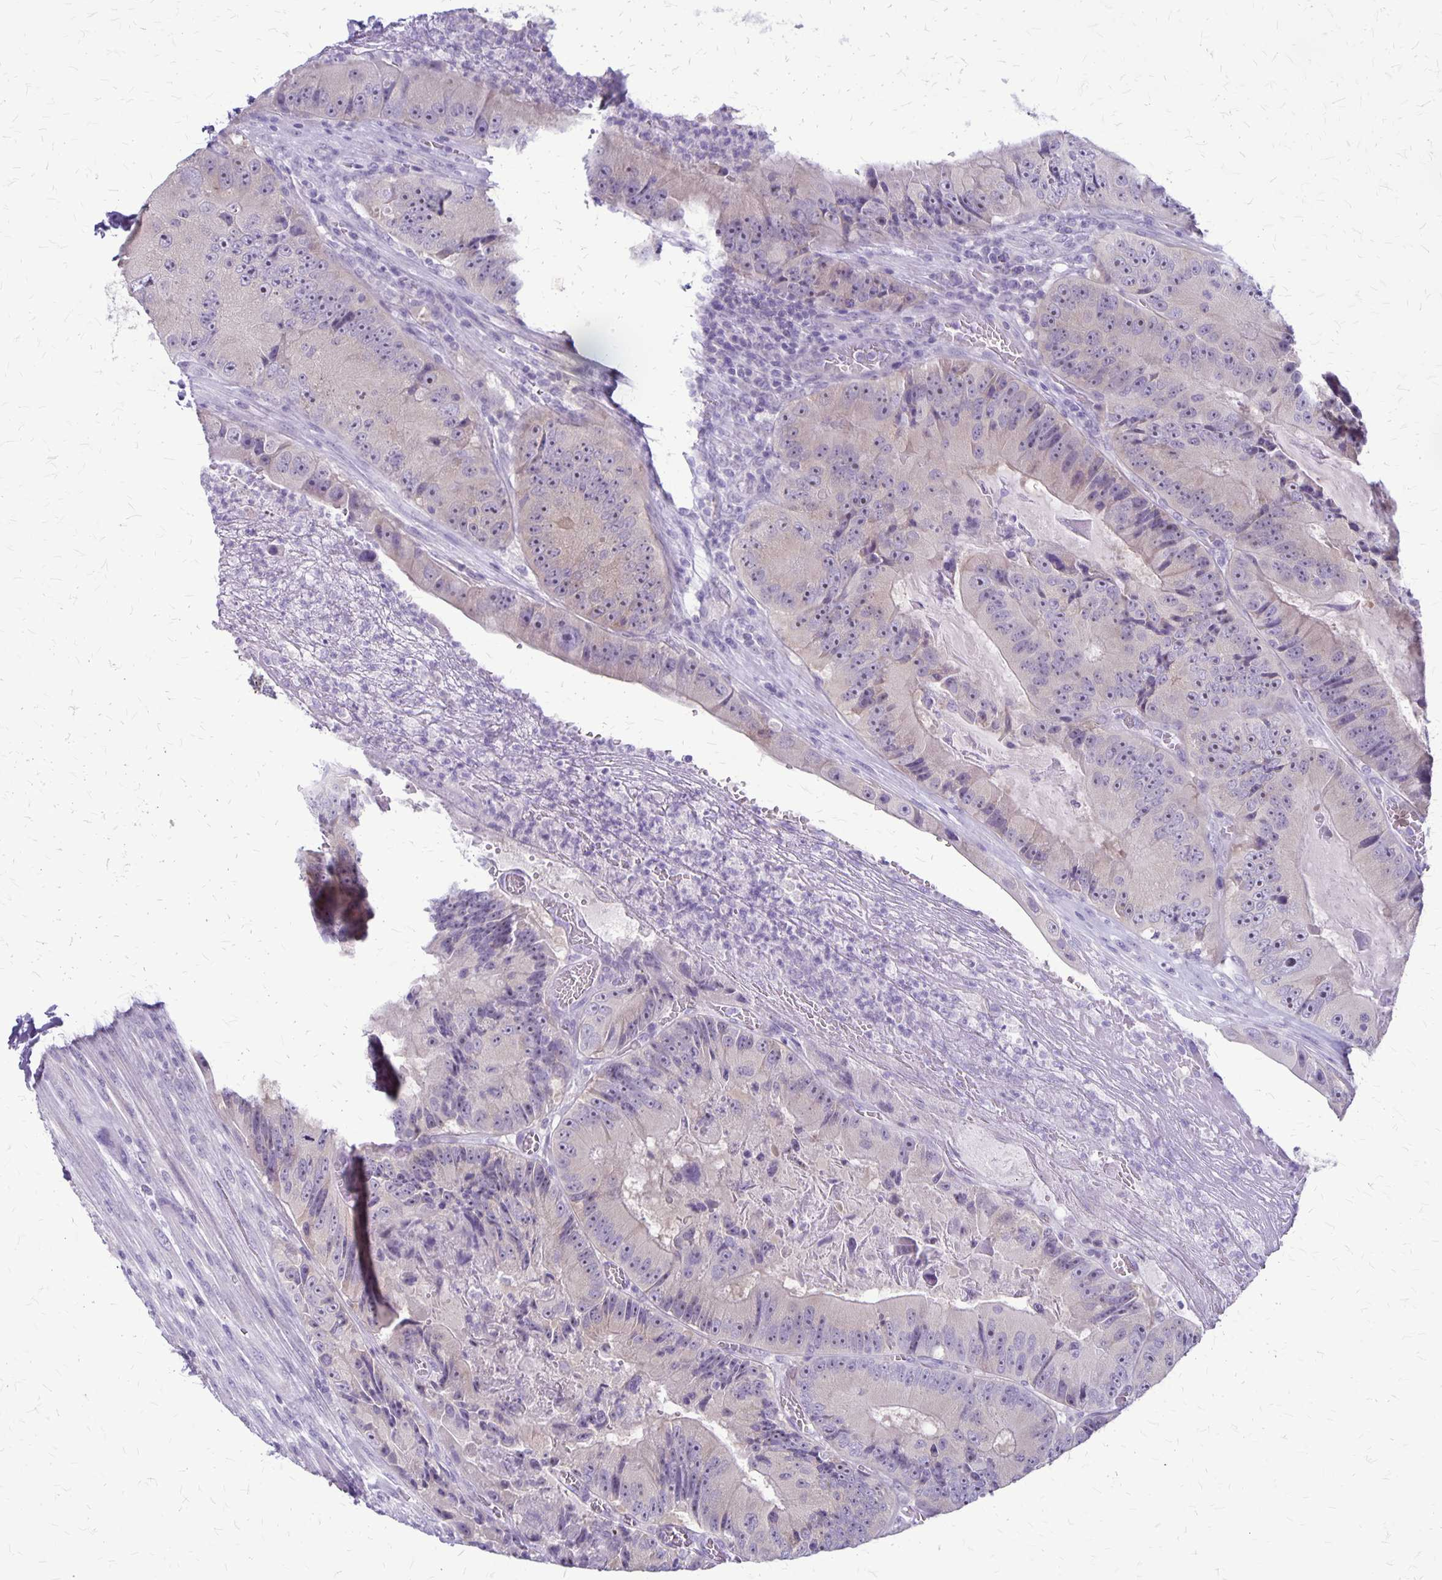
{"staining": {"intensity": "weak", "quantity": "<25%", "location": "cytoplasmic/membranous"}, "tissue": "colorectal cancer", "cell_type": "Tumor cells", "image_type": "cancer", "snomed": [{"axis": "morphology", "description": "Adenocarcinoma, NOS"}, {"axis": "topography", "description": "Colon"}], "caption": "Immunohistochemistry (IHC) histopathology image of neoplastic tissue: colorectal adenocarcinoma stained with DAB exhibits no significant protein staining in tumor cells. (DAB immunohistochemistry visualized using brightfield microscopy, high magnification).", "gene": "PLXNB3", "patient": {"sex": "female", "age": 86}}